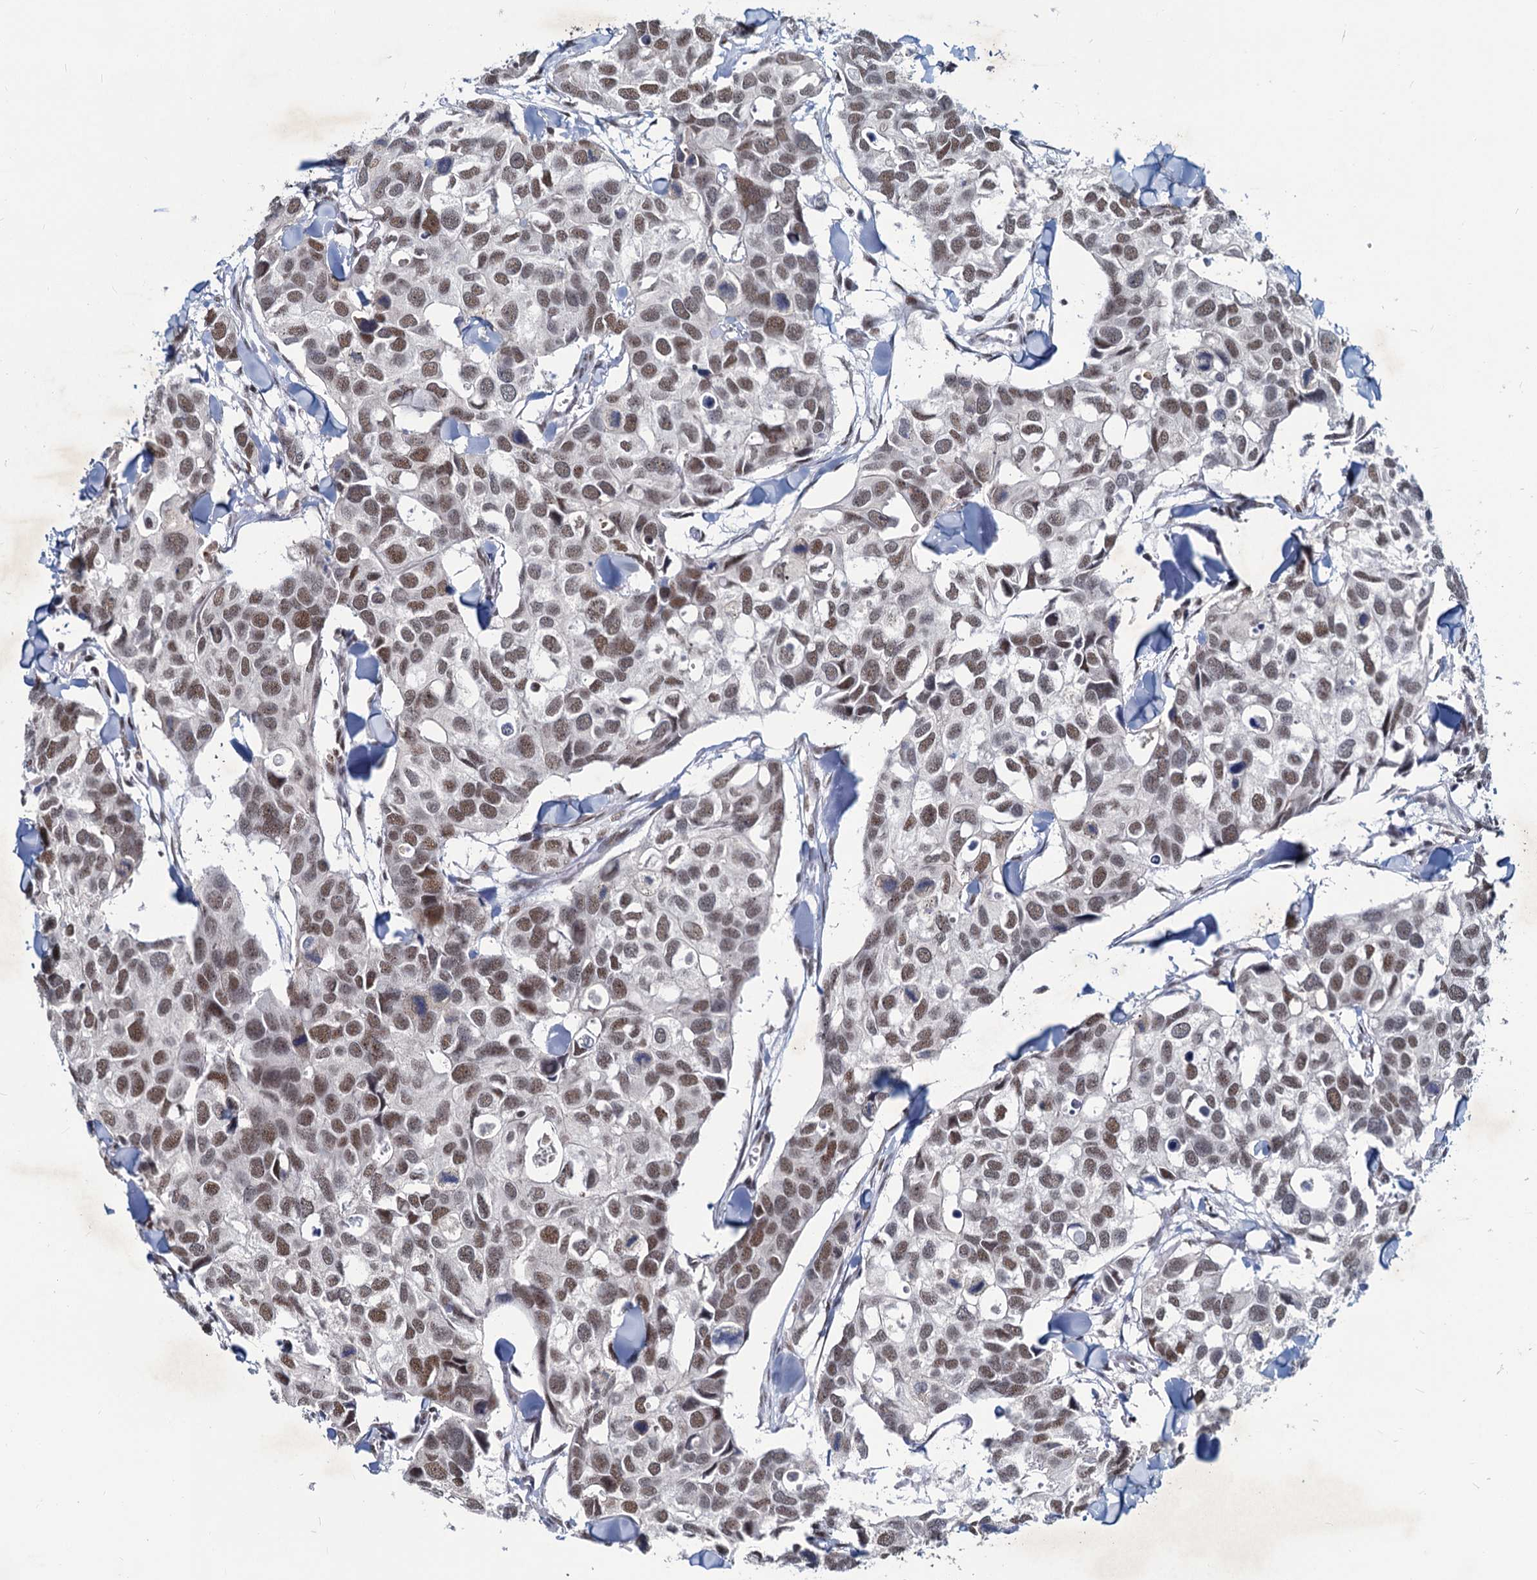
{"staining": {"intensity": "moderate", "quantity": ">75%", "location": "nuclear"}, "tissue": "breast cancer", "cell_type": "Tumor cells", "image_type": "cancer", "snomed": [{"axis": "morphology", "description": "Duct carcinoma"}, {"axis": "topography", "description": "Breast"}], "caption": "A micrograph of human infiltrating ductal carcinoma (breast) stained for a protein reveals moderate nuclear brown staining in tumor cells.", "gene": "METTL14", "patient": {"sex": "female", "age": 83}}